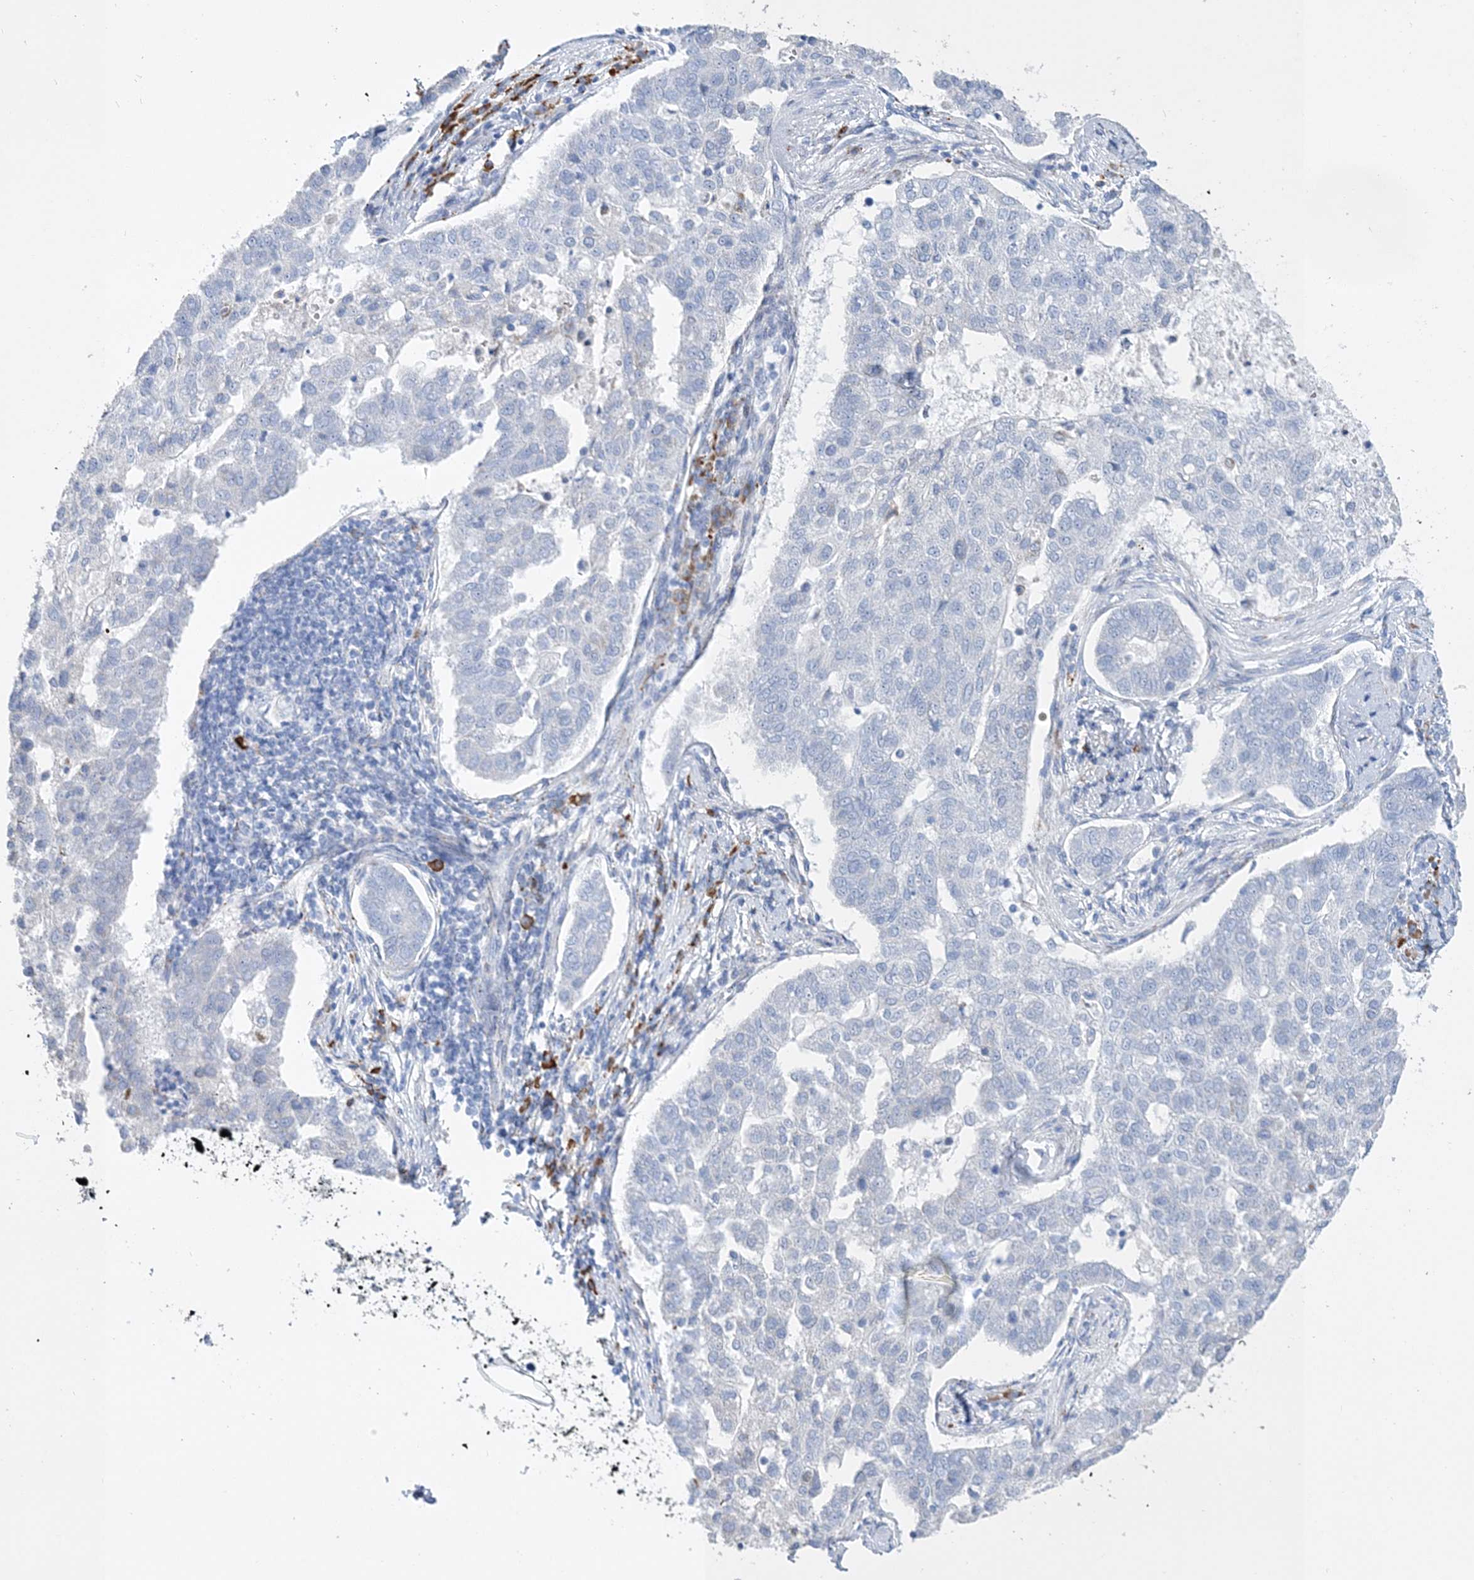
{"staining": {"intensity": "negative", "quantity": "none", "location": "none"}, "tissue": "pancreatic cancer", "cell_type": "Tumor cells", "image_type": "cancer", "snomed": [{"axis": "morphology", "description": "Adenocarcinoma, NOS"}, {"axis": "topography", "description": "Pancreas"}], "caption": "Tumor cells are negative for protein expression in human pancreatic cancer (adenocarcinoma).", "gene": "TSPYL6", "patient": {"sex": "female", "age": 61}}